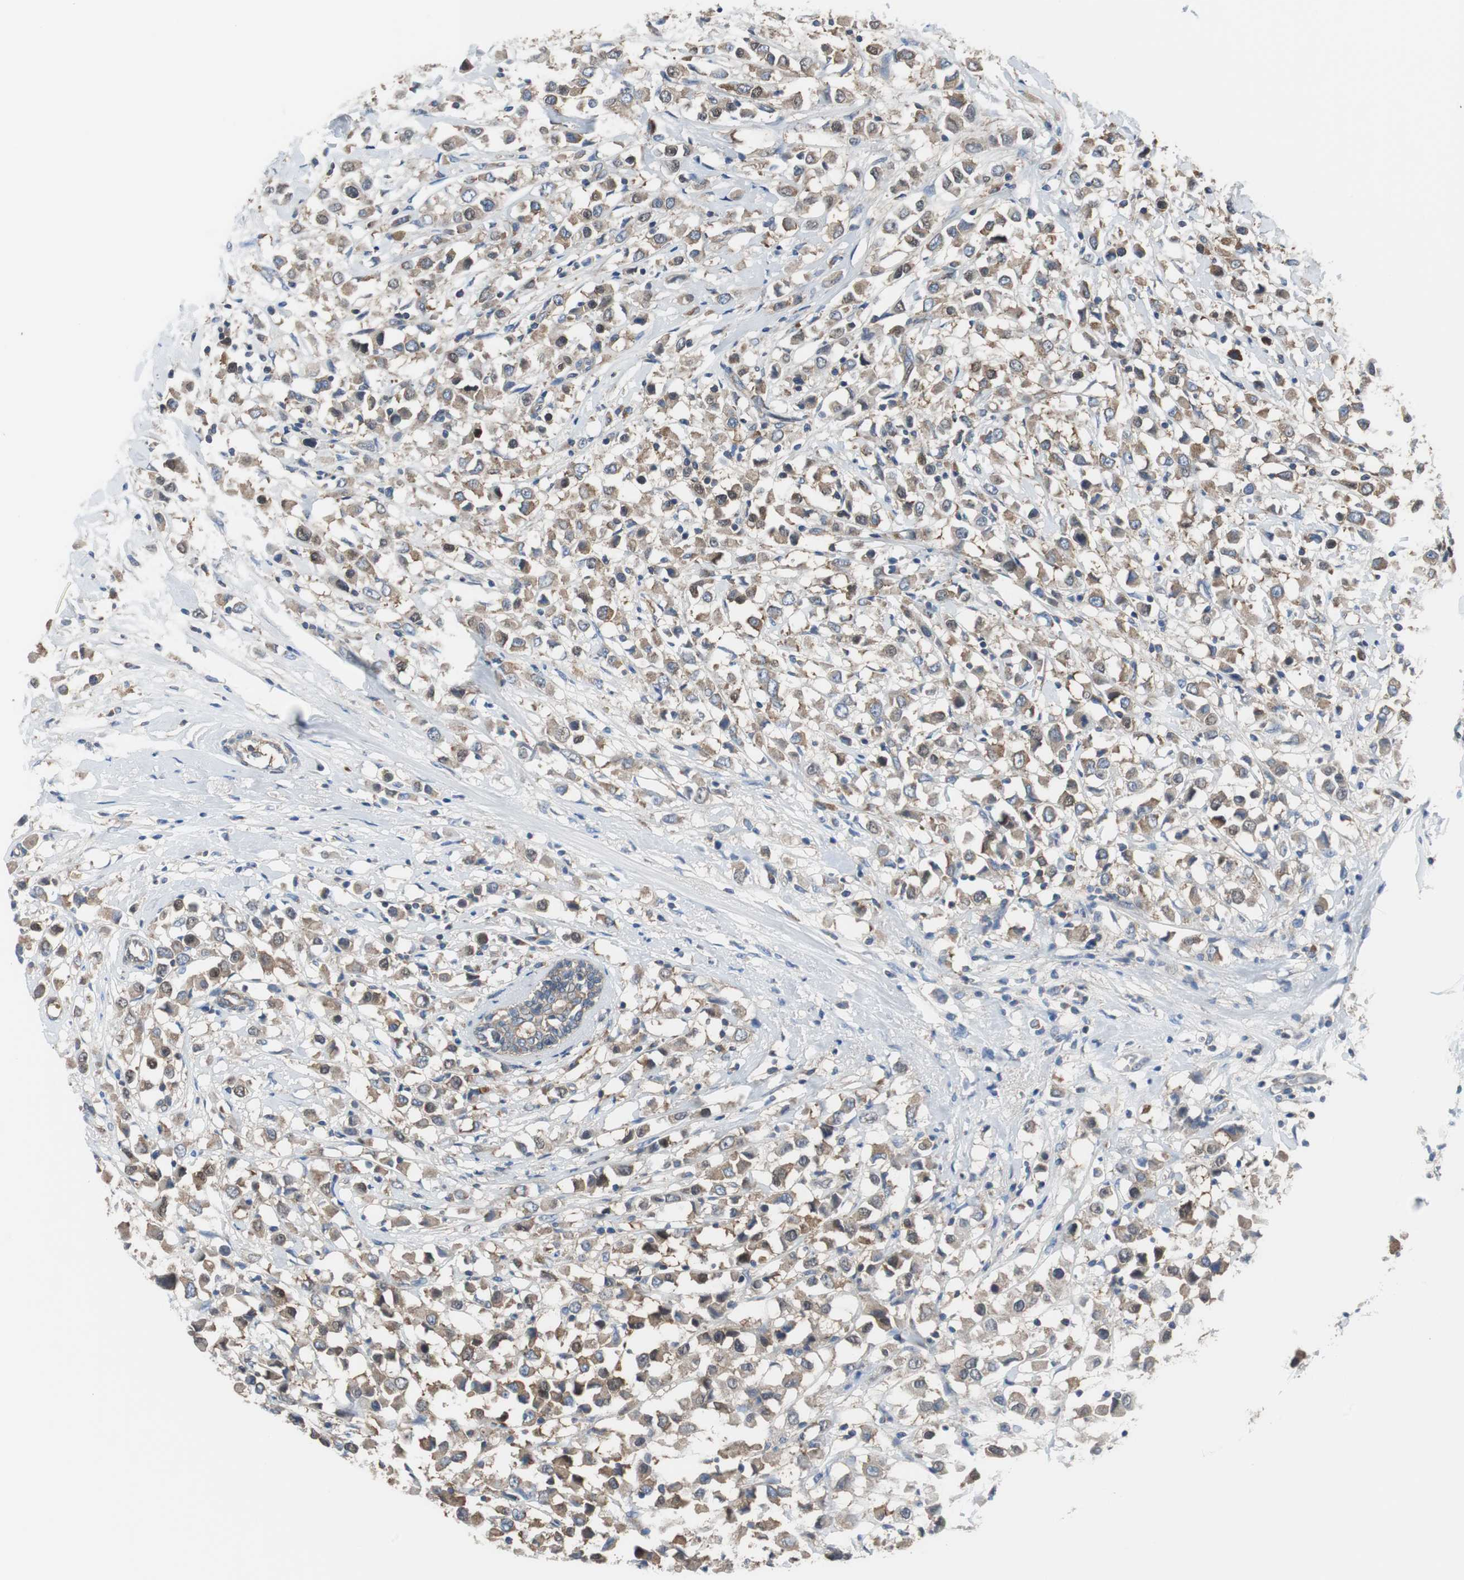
{"staining": {"intensity": "moderate", "quantity": ">75%", "location": "cytoplasmic/membranous"}, "tissue": "breast cancer", "cell_type": "Tumor cells", "image_type": "cancer", "snomed": [{"axis": "morphology", "description": "Duct carcinoma"}, {"axis": "topography", "description": "Breast"}], "caption": "A micrograph showing moderate cytoplasmic/membranous staining in about >75% of tumor cells in breast cancer, as visualized by brown immunohistochemical staining.", "gene": "BRAF", "patient": {"sex": "female", "age": 61}}